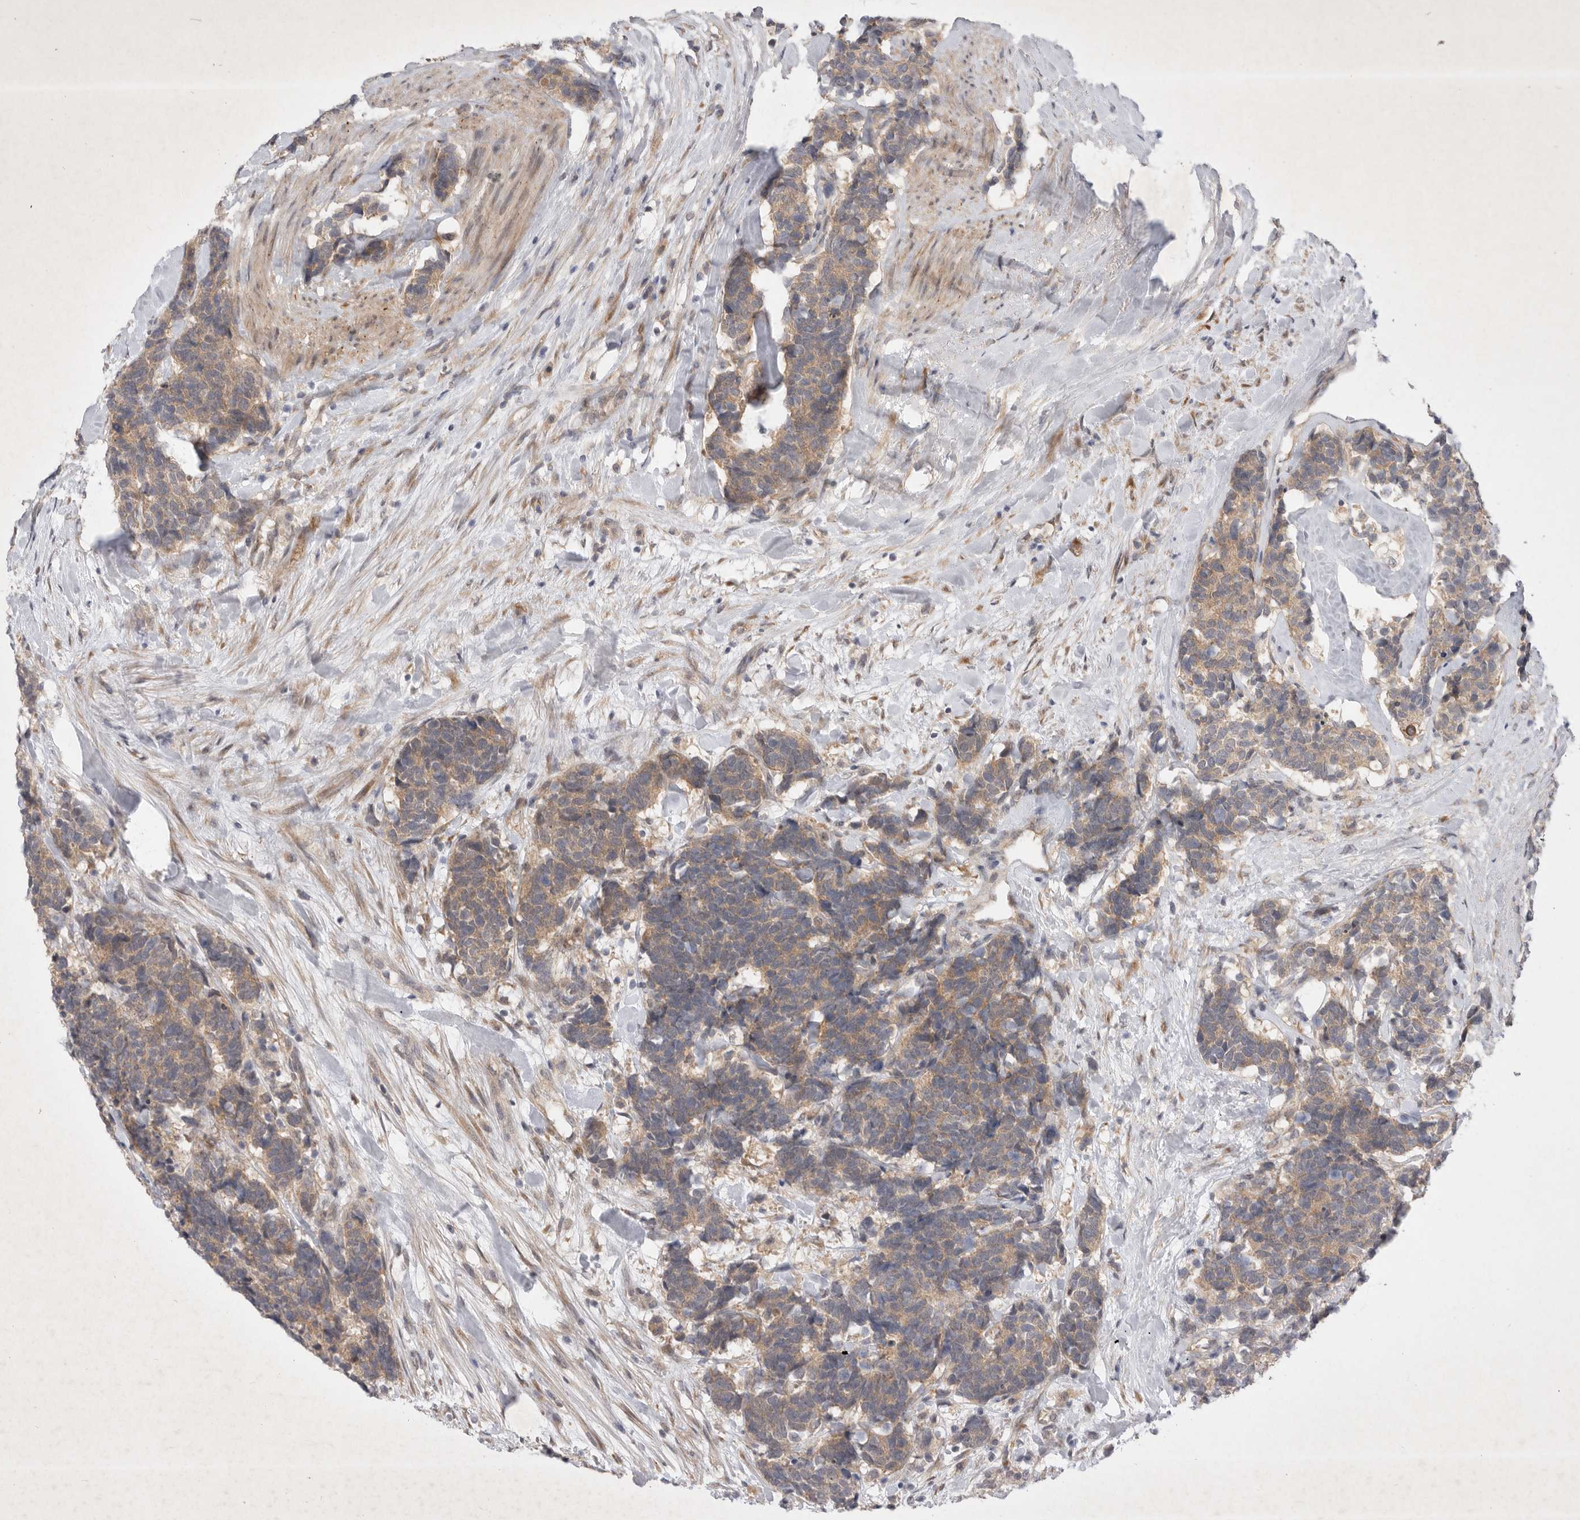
{"staining": {"intensity": "moderate", "quantity": ">75%", "location": "cytoplasmic/membranous"}, "tissue": "carcinoid", "cell_type": "Tumor cells", "image_type": "cancer", "snomed": [{"axis": "morphology", "description": "Carcinoma, NOS"}, {"axis": "morphology", "description": "Carcinoid, malignant, NOS"}, {"axis": "topography", "description": "Urinary bladder"}], "caption": "Immunohistochemistry staining of carcinoid, which shows medium levels of moderate cytoplasmic/membranous positivity in approximately >75% of tumor cells indicating moderate cytoplasmic/membranous protein staining. The staining was performed using DAB (3,3'-diaminobenzidine) (brown) for protein detection and nuclei were counterstained in hematoxylin (blue).", "gene": "PTPDC1", "patient": {"sex": "male", "age": 57}}